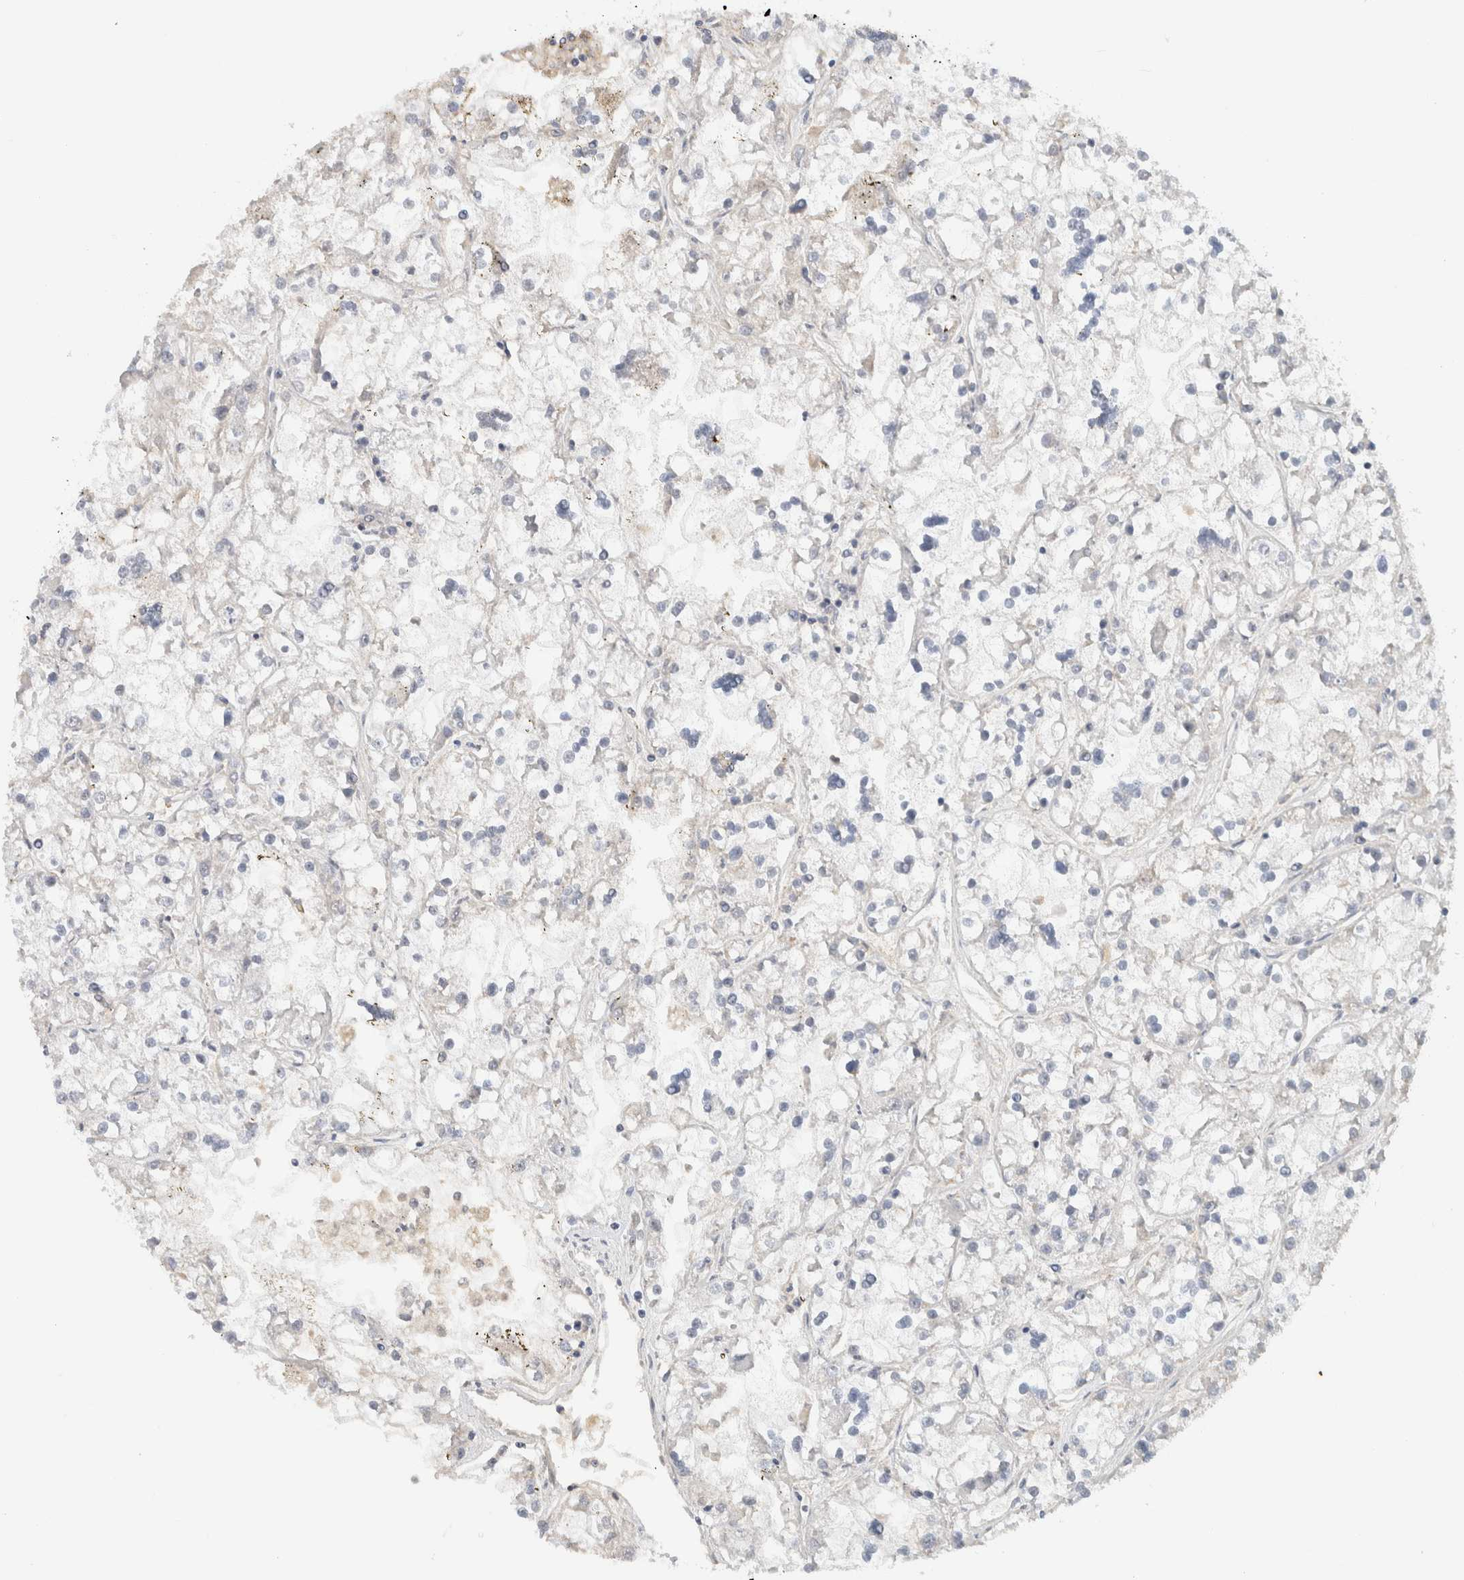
{"staining": {"intensity": "negative", "quantity": "none", "location": "none"}, "tissue": "renal cancer", "cell_type": "Tumor cells", "image_type": "cancer", "snomed": [{"axis": "morphology", "description": "Adenocarcinoma, NOS"}, {"axis": "topography", "description": "Kidney"}], "caption": "Protein analysis of adenocarcinoma (renal) reveals no significant positivity in tumor cells.", "gene": "HCN3", "patient": {"sex": "female", "age": 52}}